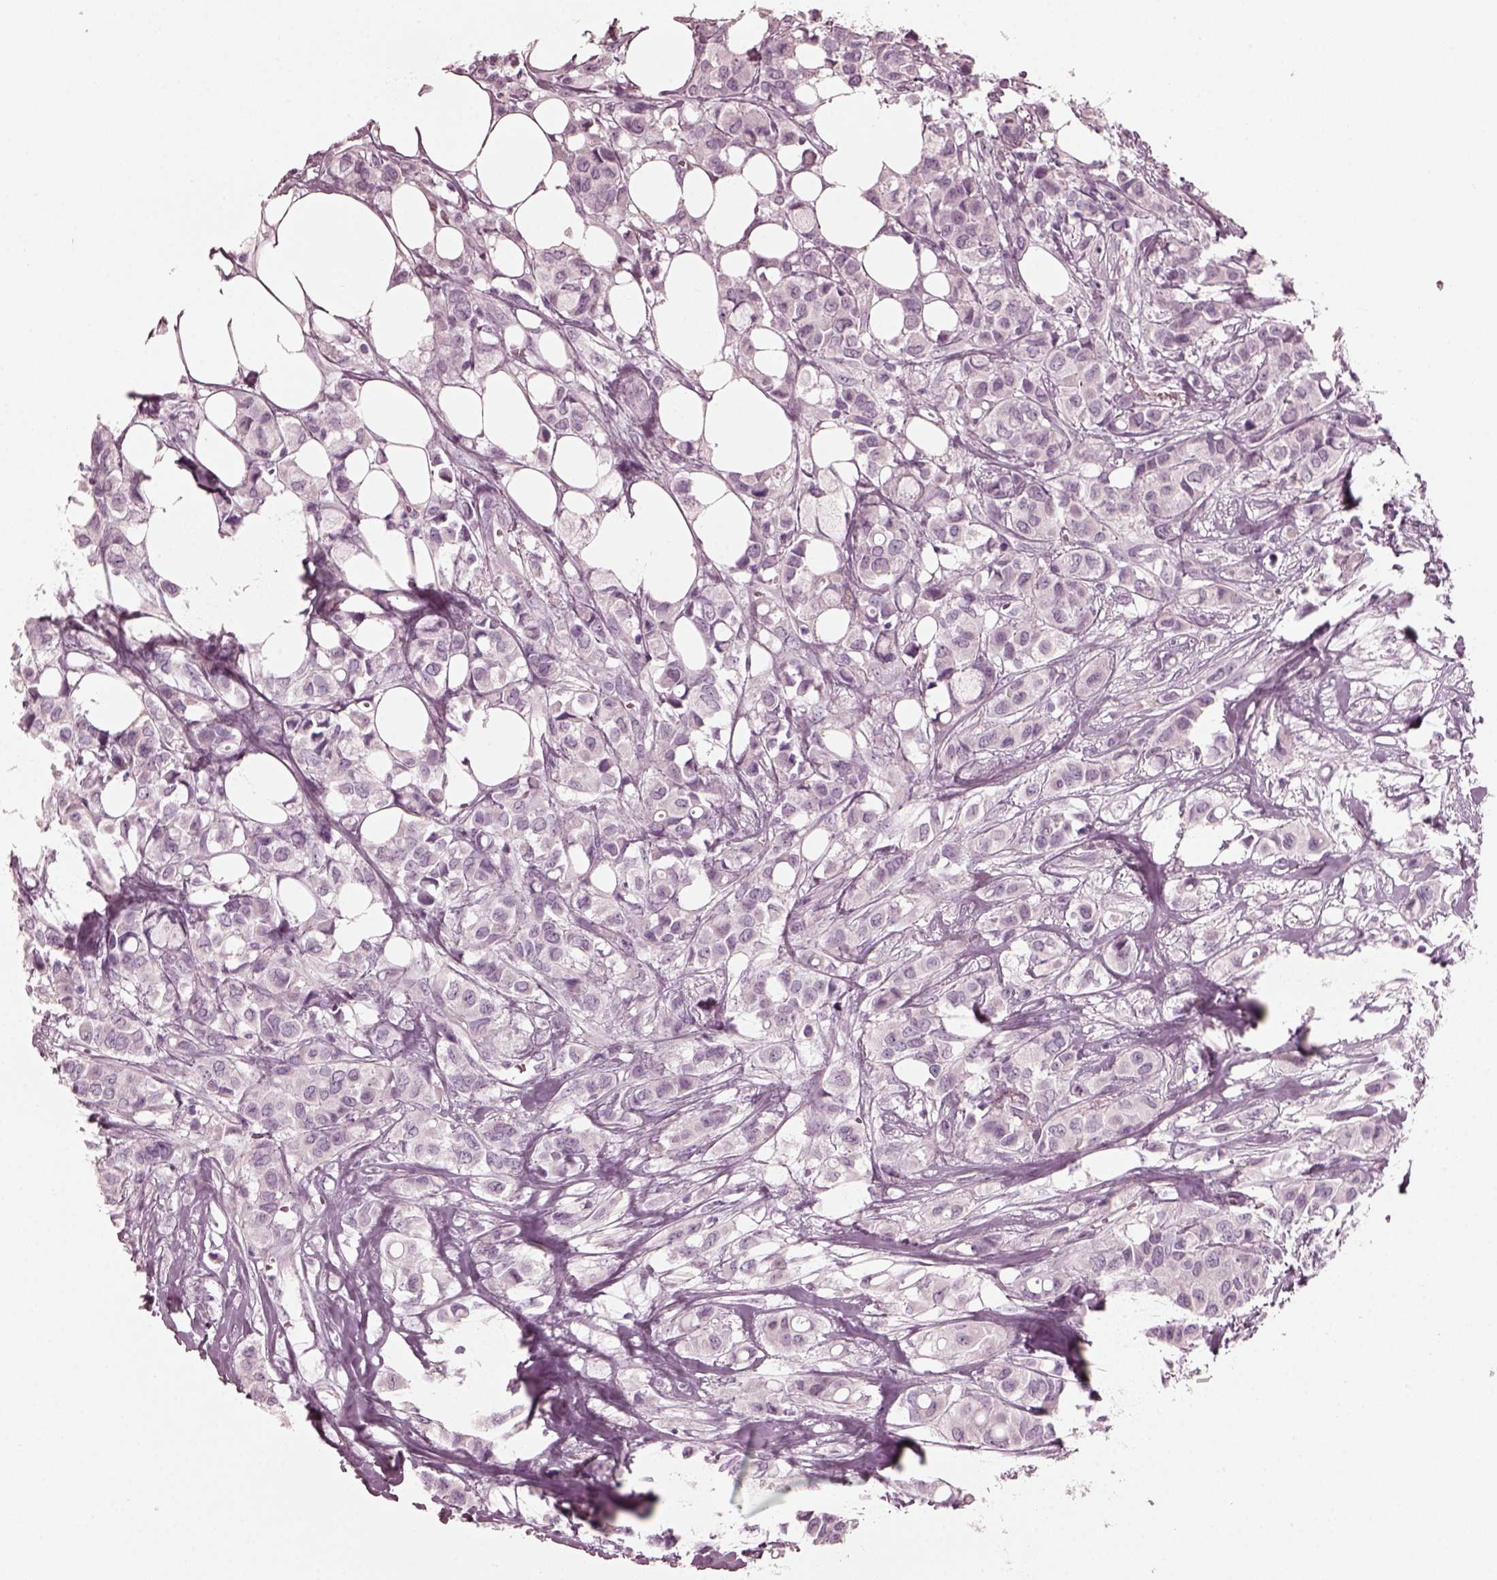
{"staining": {"intensity": "negative", "quantity": "none", "location": "none"}, "tissue": "breast cancer", "cell_type": "Tumor cells", "image_type": "cancer", "snomed": [{"axis": "morphology", "description": "Duct carcinoma"}, {"axis": "topography", "description": "Breast"}], "caption": "Immunohistochemical staining of breast infiltrating ductal carcinoma demonstrates no significant staining in tumor cells.", "gene": "GRM6", "patient": {"sex": "female", "age": 85}}